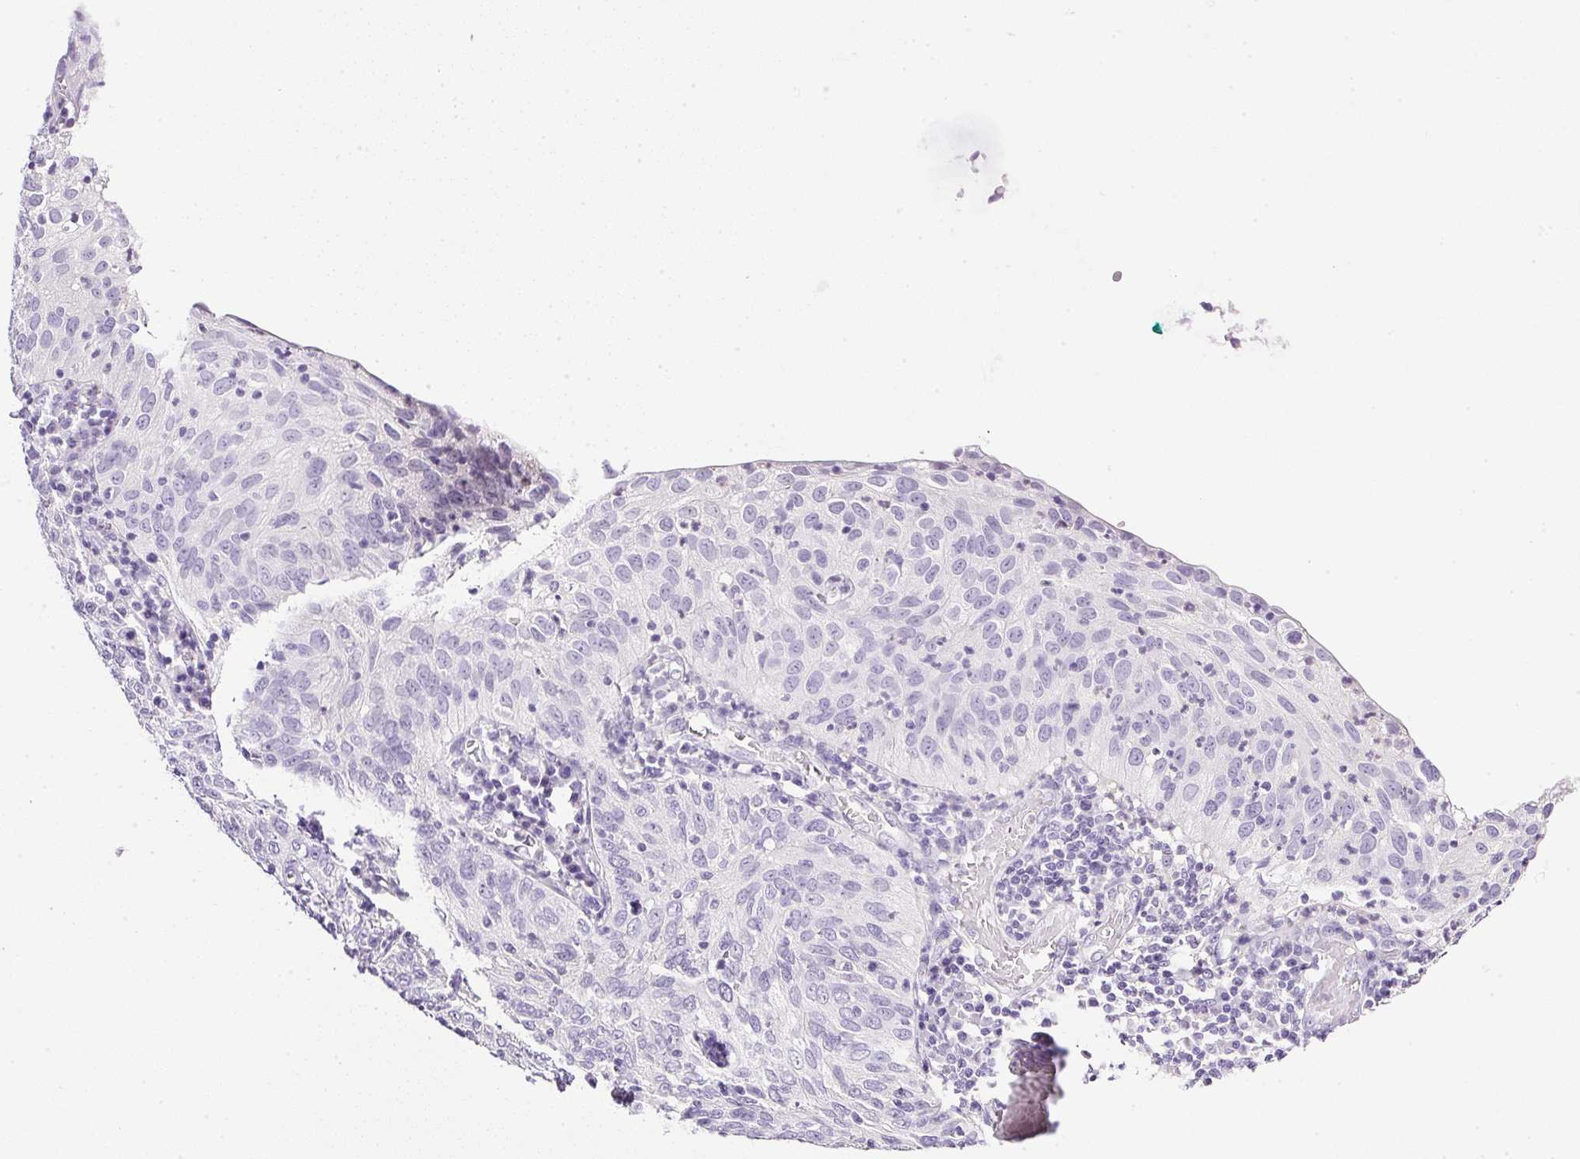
{"staining": {"intensity": "negative", "quantity": "none", "location": "none"}, "tissue": "cervical cancer", "cell_type": "Tumor cells", "image_type": "cancer", "snomed": [{"axis": "morphology", "description": "Squamous cell carcinoma, NOS"}, {"axis": "topography", "description": "Cervix"}], "caption": "Human squamous cell carcinoma (cervical) stained for a protein using immunohistochemistry (IHC) reveals no positivity in tumor cells.", "gene": "ATP6V0A4", "patient": {"sex": "female", "age": 52}}